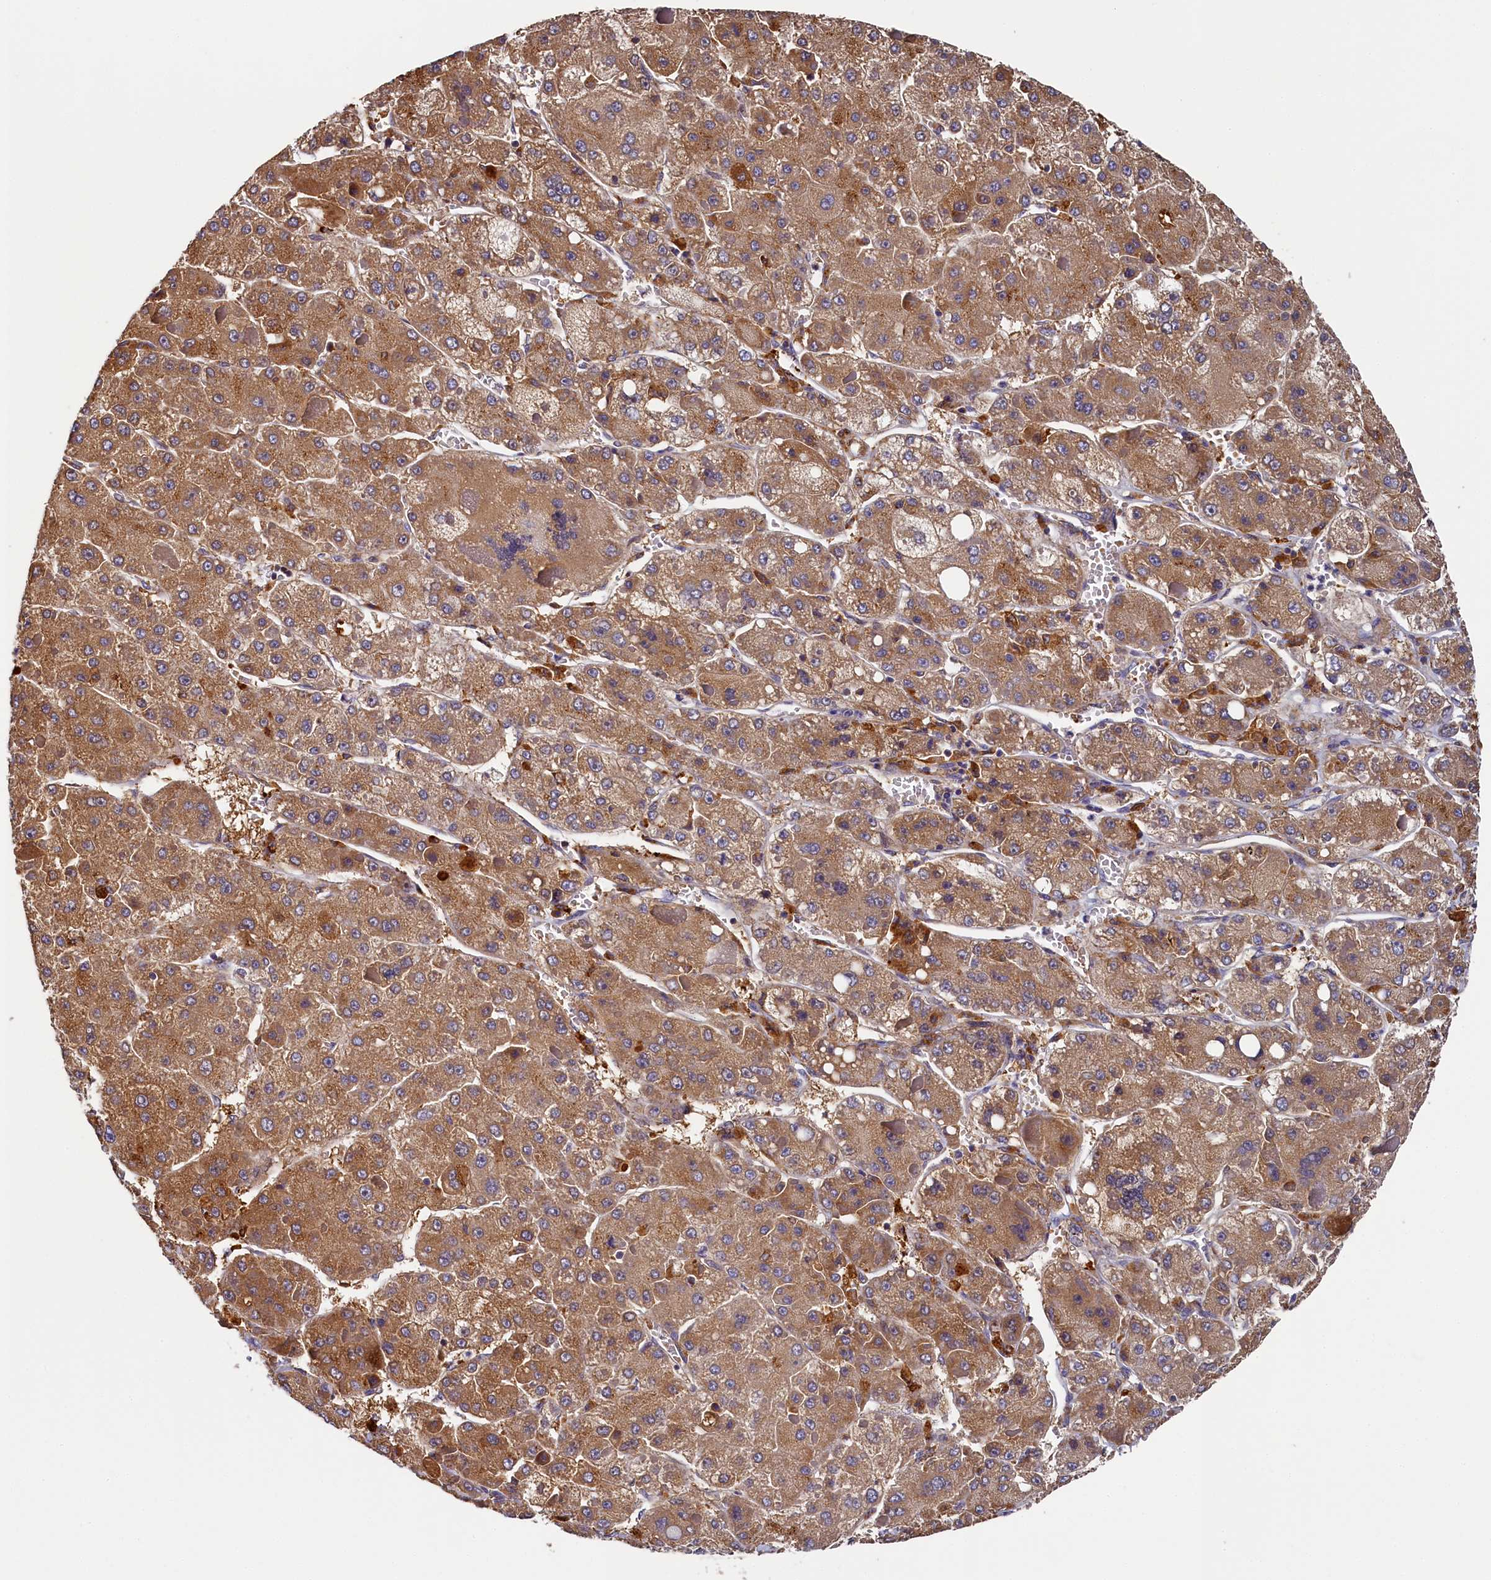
{"staining": {"intensity": "moderate", "quantity": ">75%", "location": "cytoplasmic/membranous"}, "tissue": "liver cancer", "cell_type": "Tumor cells", "image_type": "cancer", "snomed": [{"axis": "morphology", "description": "Carcinoma, Hepatocellular, NOS"}, {"axis": "topography", "description": "Liver"}], "caption": "A brown stain shows moderate cytoplasmic/membranous positivity of a protein in hepatocellular carcinoma (liver) tumor cells.", "gene": "SEC31B", "patient": {"sex": "female", "age": 73}}